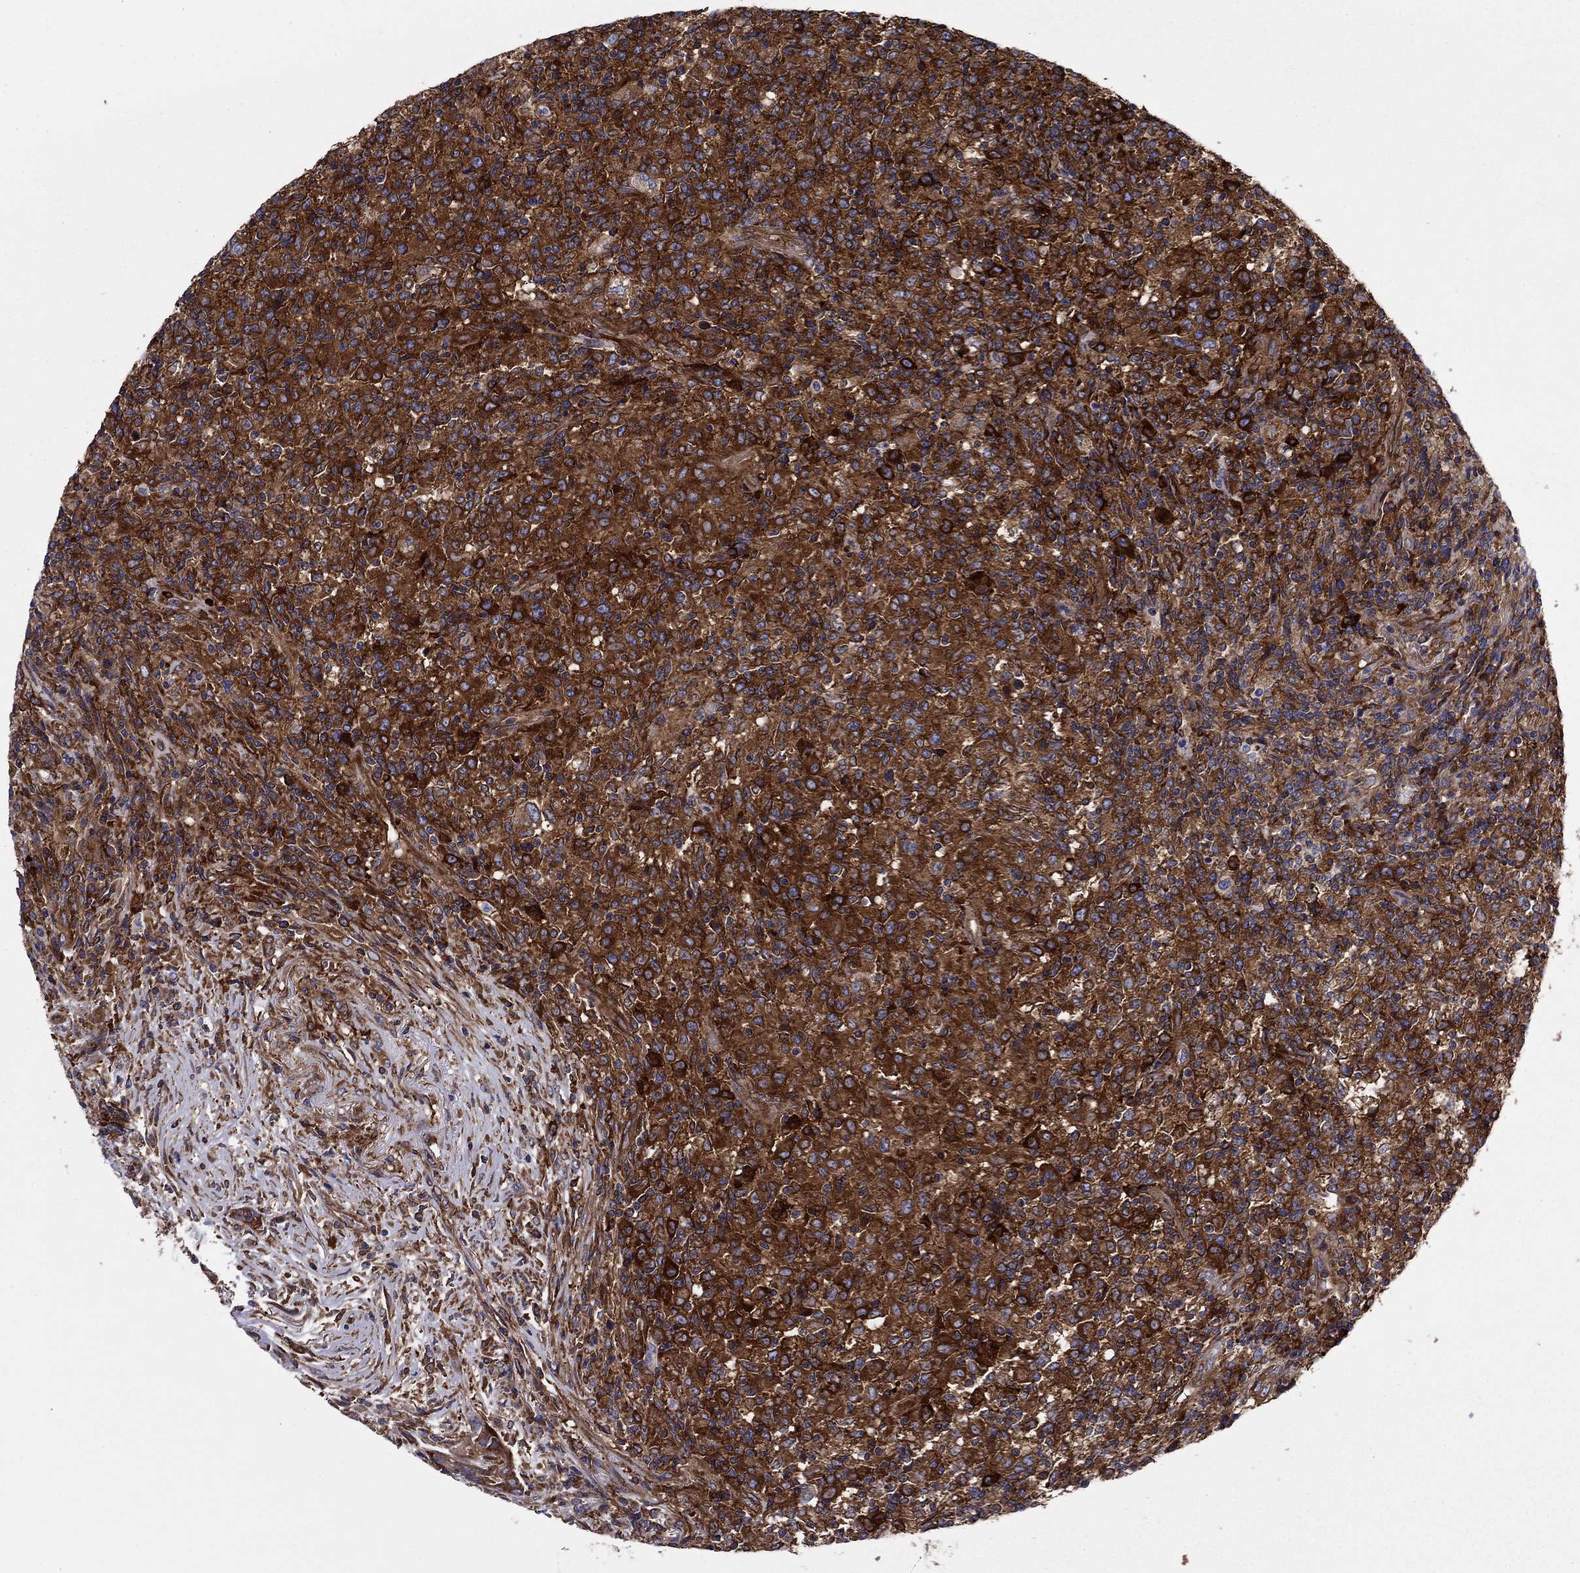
{"staining": {"intensity": "strong", "quantity": ">75%", "location": "cytoplasmic/membranous"}, "tissue": "lymphoma", "cell_type": "Tumor cells", "image_type": "cancer", "snomed": [{"axis": "morphology", "description": "Malignant lymphoma, non-Hodgkin's type, High grade"}, {"axis": "topography", "description": "Lung"}], "caption": "Lymphoma was stained to show a protein in brown. There is high levels of strong cytoplasmic/membranous positivity in approximately >75% of tumor cells.", "gene": "EHBP1L1", "patient": {"sex": "male", "age": 79}}